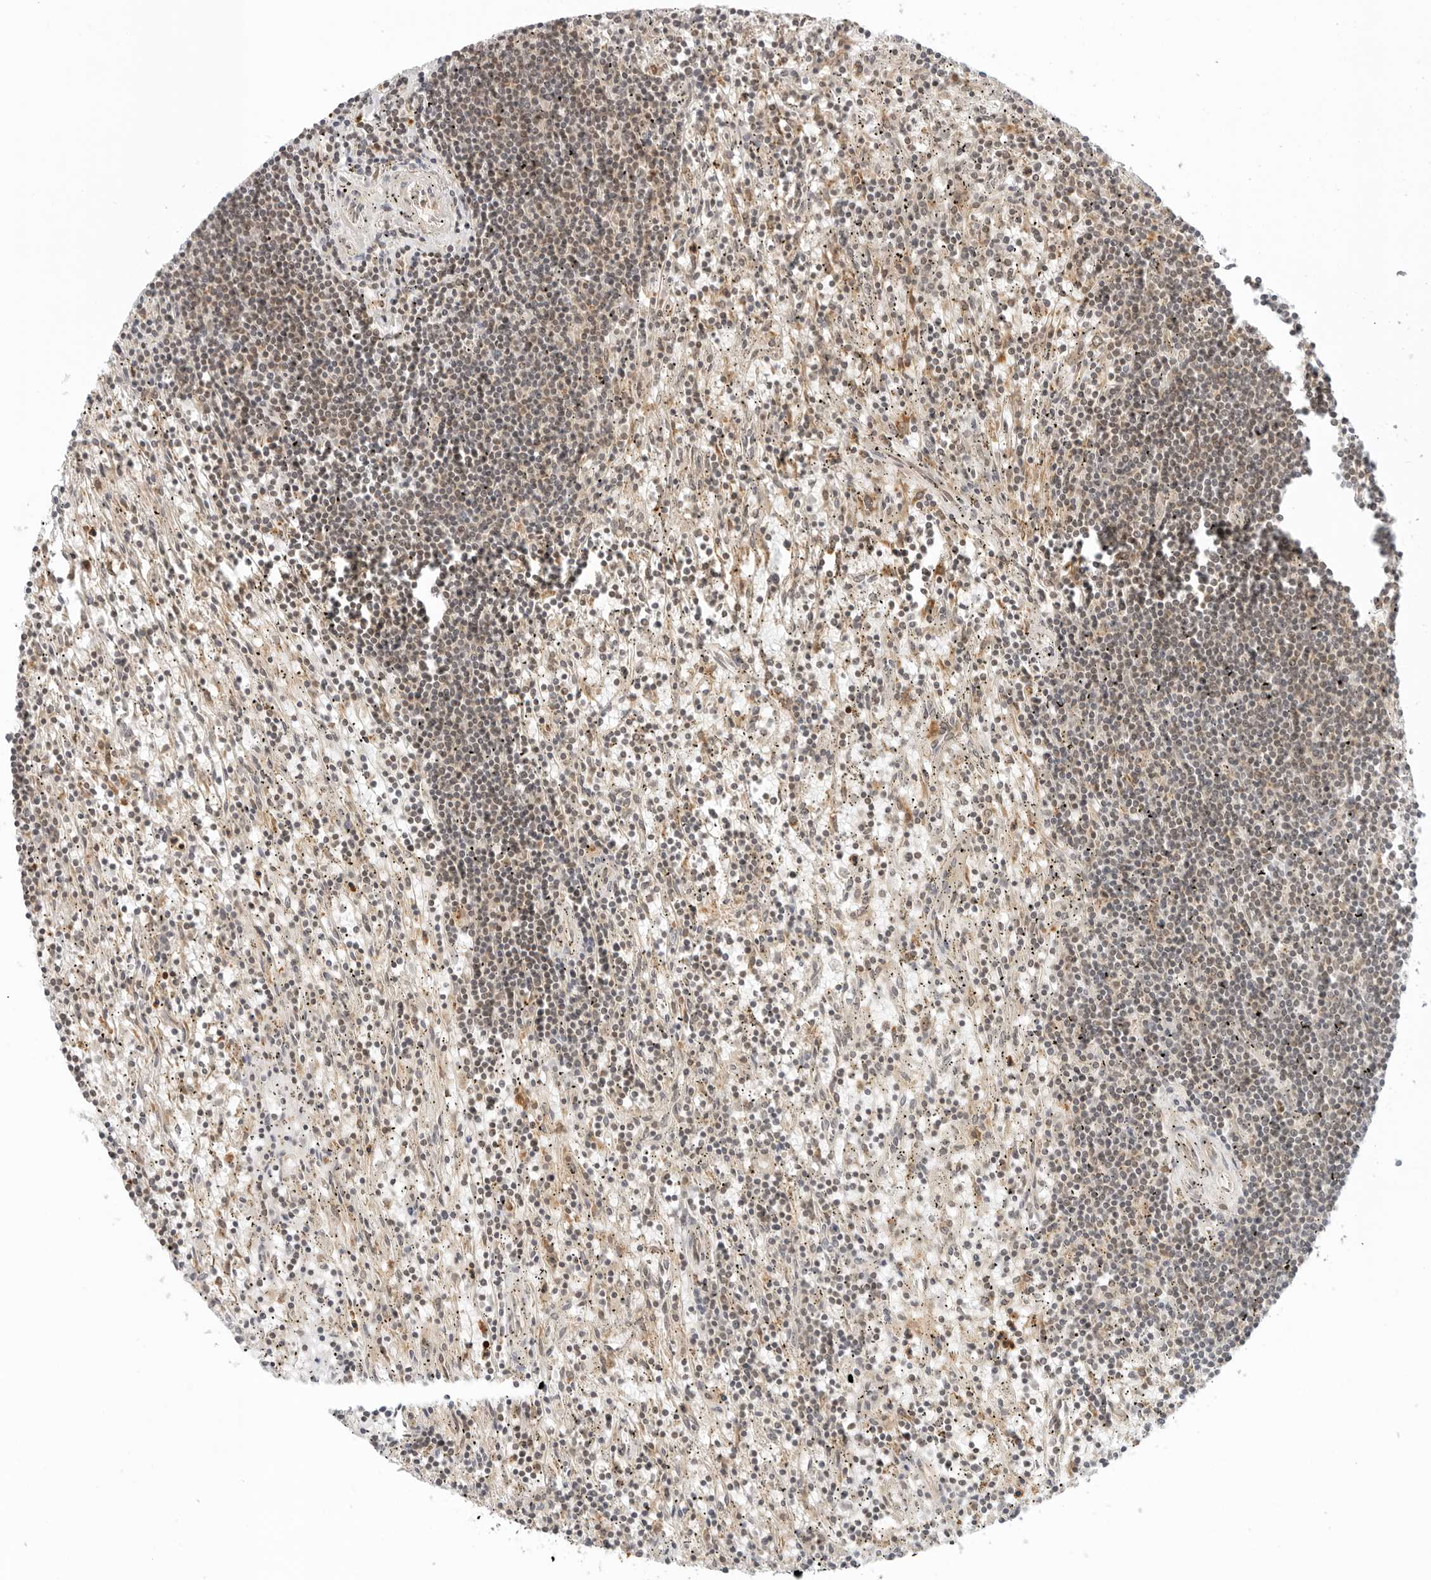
{"staining": {"intensity": "weak", "quantity": "<25%", "location": "cytoplasmic/membranous,nuclear"}, "tissue": "lymphoma", "cell_type": "Tumor cells", "image_type": "cancer", "snomed": [{"axis": "morphology", "description": "Malignant lymphoma, non-Hodgkin's type, Low grade"}, {"axis": "topography", "description": "Spleen"}], "caption": "This image is of low-grade malignant lymphoma, non-Hodgkin's type stained with IHC to label a protein in brown with the nuclei are counter-stained blue. There is no positivity in tumor cells.", "gene": "RC3H1", "patient": {"sex": "male", "age": 76}}